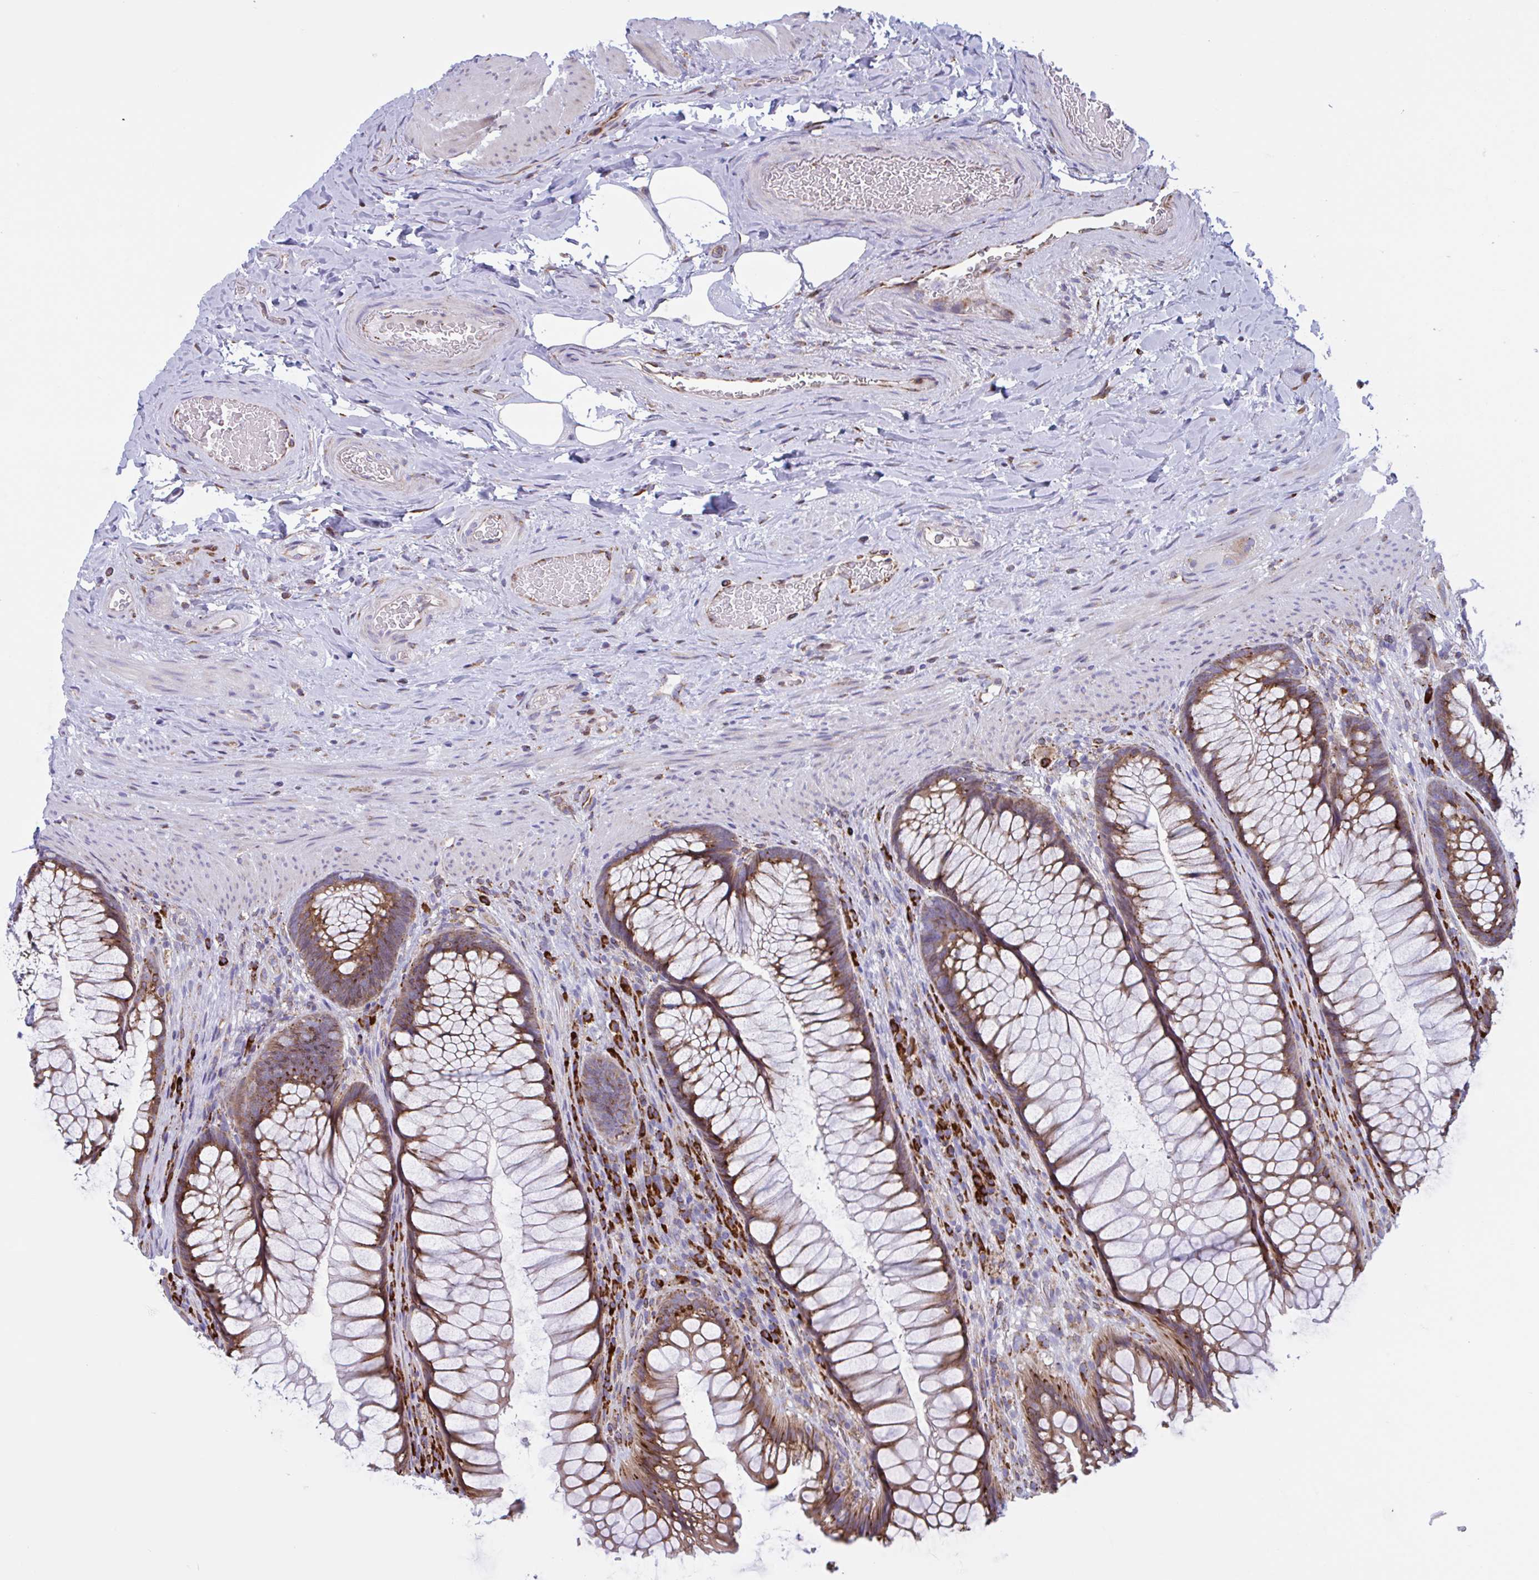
{"staining": {"intensity": "moderate", "quantity": ">75%", "location": "cytoplasmic/membranous"}, "tissue": "rectum", "cell_type": "Glandular cells", "image_type": "normal", "snomed": [{"axis": "morphology", "description": "Normal tissue, NOS"}, {"axis": "topography", "description": "Rectum"}], "caption": "Glandular cells display medium levels of moderate cytoplasmic/membranous staining in approximately >75% of cells in benign human rectum. (IHC, brightfield microscopy, high magnification).", "gene": "PEAK3", "patient": {"sex": "male", "age": 53}}